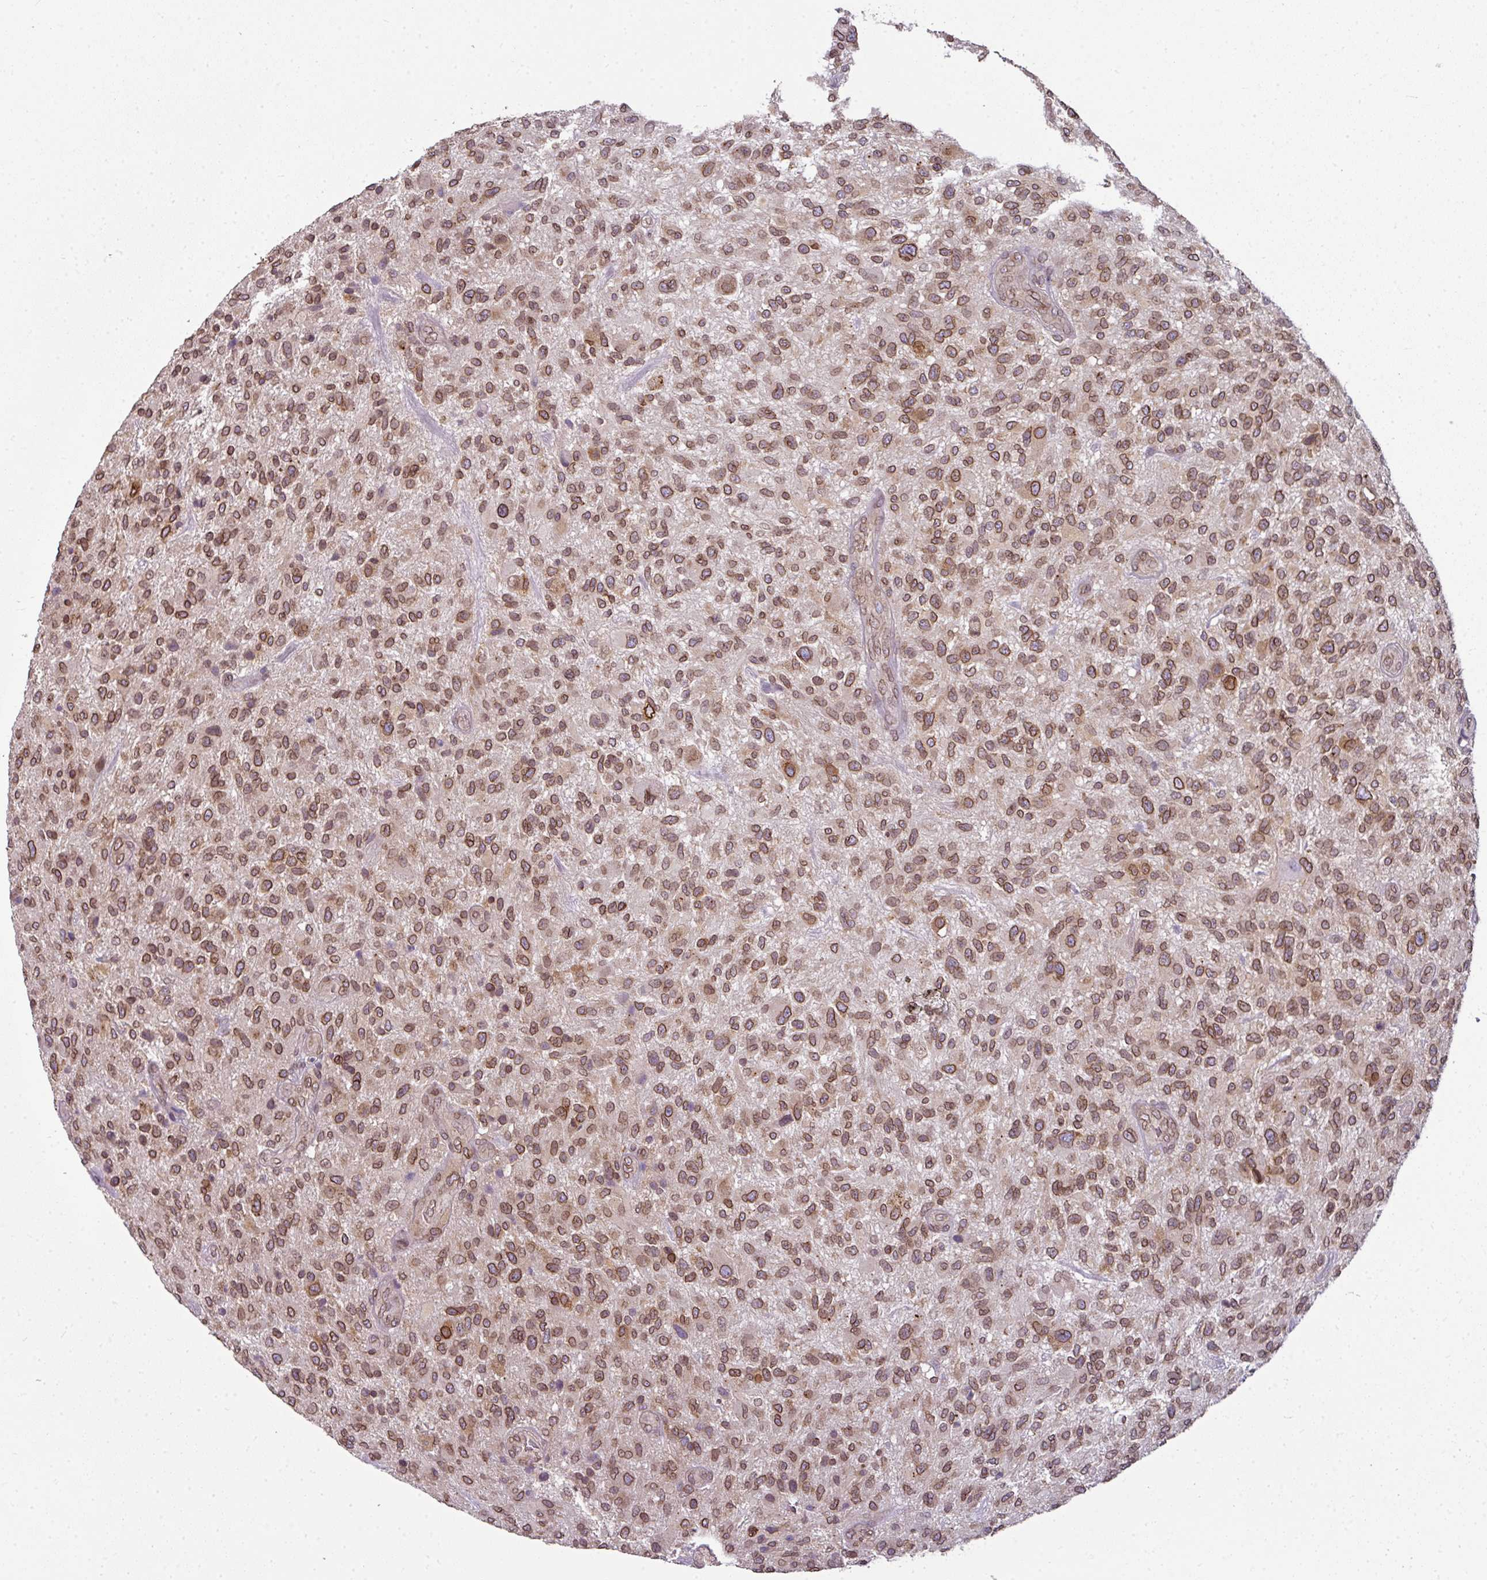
{"staining": {"intensity": "moderate", "quantity": ">75%", "location": "cytoplasmic/membranous,nuclear"}, "tissue": "glioma", "cell_type": "Tumor cells", "image_type": "cancer", "snomed": [{"axis": "morphology", "description": "Glioma, malignant, High grade"}, {"axis": "topography", "description": "Brain"}], "caption": "A medium amount of moderate cytoplasmic/membranous and nuclear staining is appreciated in approximately >75% of tumor cells in high-grade glioma (malignant) tissue.", "gene": "RANGAP1", "patient": {"sex": "male", "age": 47}}